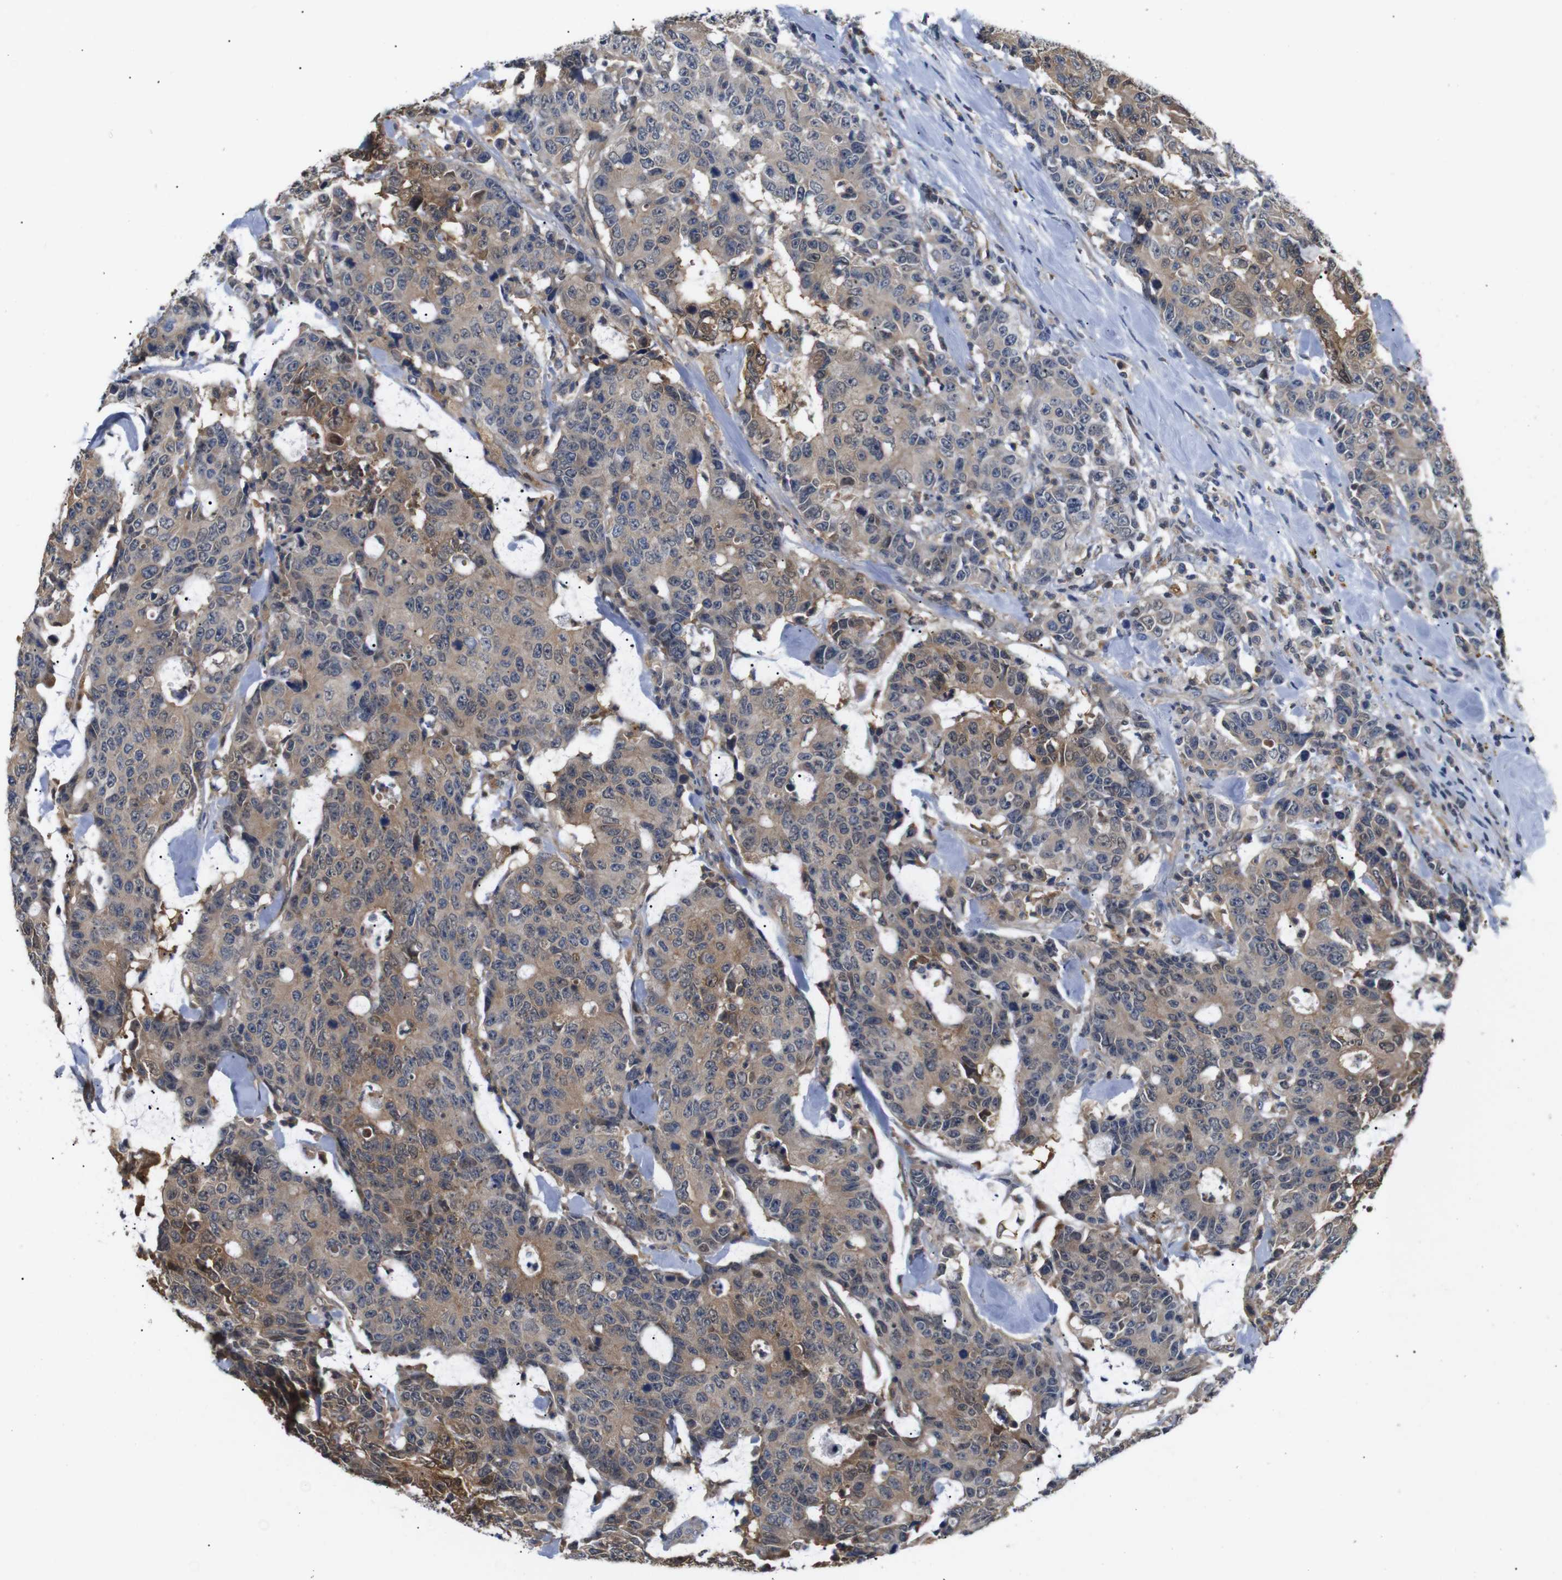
{"staining": {"intensity": "moderate", "quantity": ">75%", "location": "cytoplasmic/membranous"}, "tissue": "colorectal cancer", "cell_type": "Tumor cells", "image_type": "cancer", "snomed": [{"axis": "morphology", "description": "Adenocarcinoma, NOS"}, {"axis": "topography", "description": "Colon"}], "caption": "Immunohistochemistry (DAB (3,3'-diaminobenzidine)) staining of human colorectal adenocarcinoma demonstrates moderate cytoplasmic/membranous protein expression in approximately >75% of tumor cells. (DAB IHC, brown staining for protein, blue staining for nuclei).", "gene": "DDR1", "patient": {"sex": "female", "age": 86}}